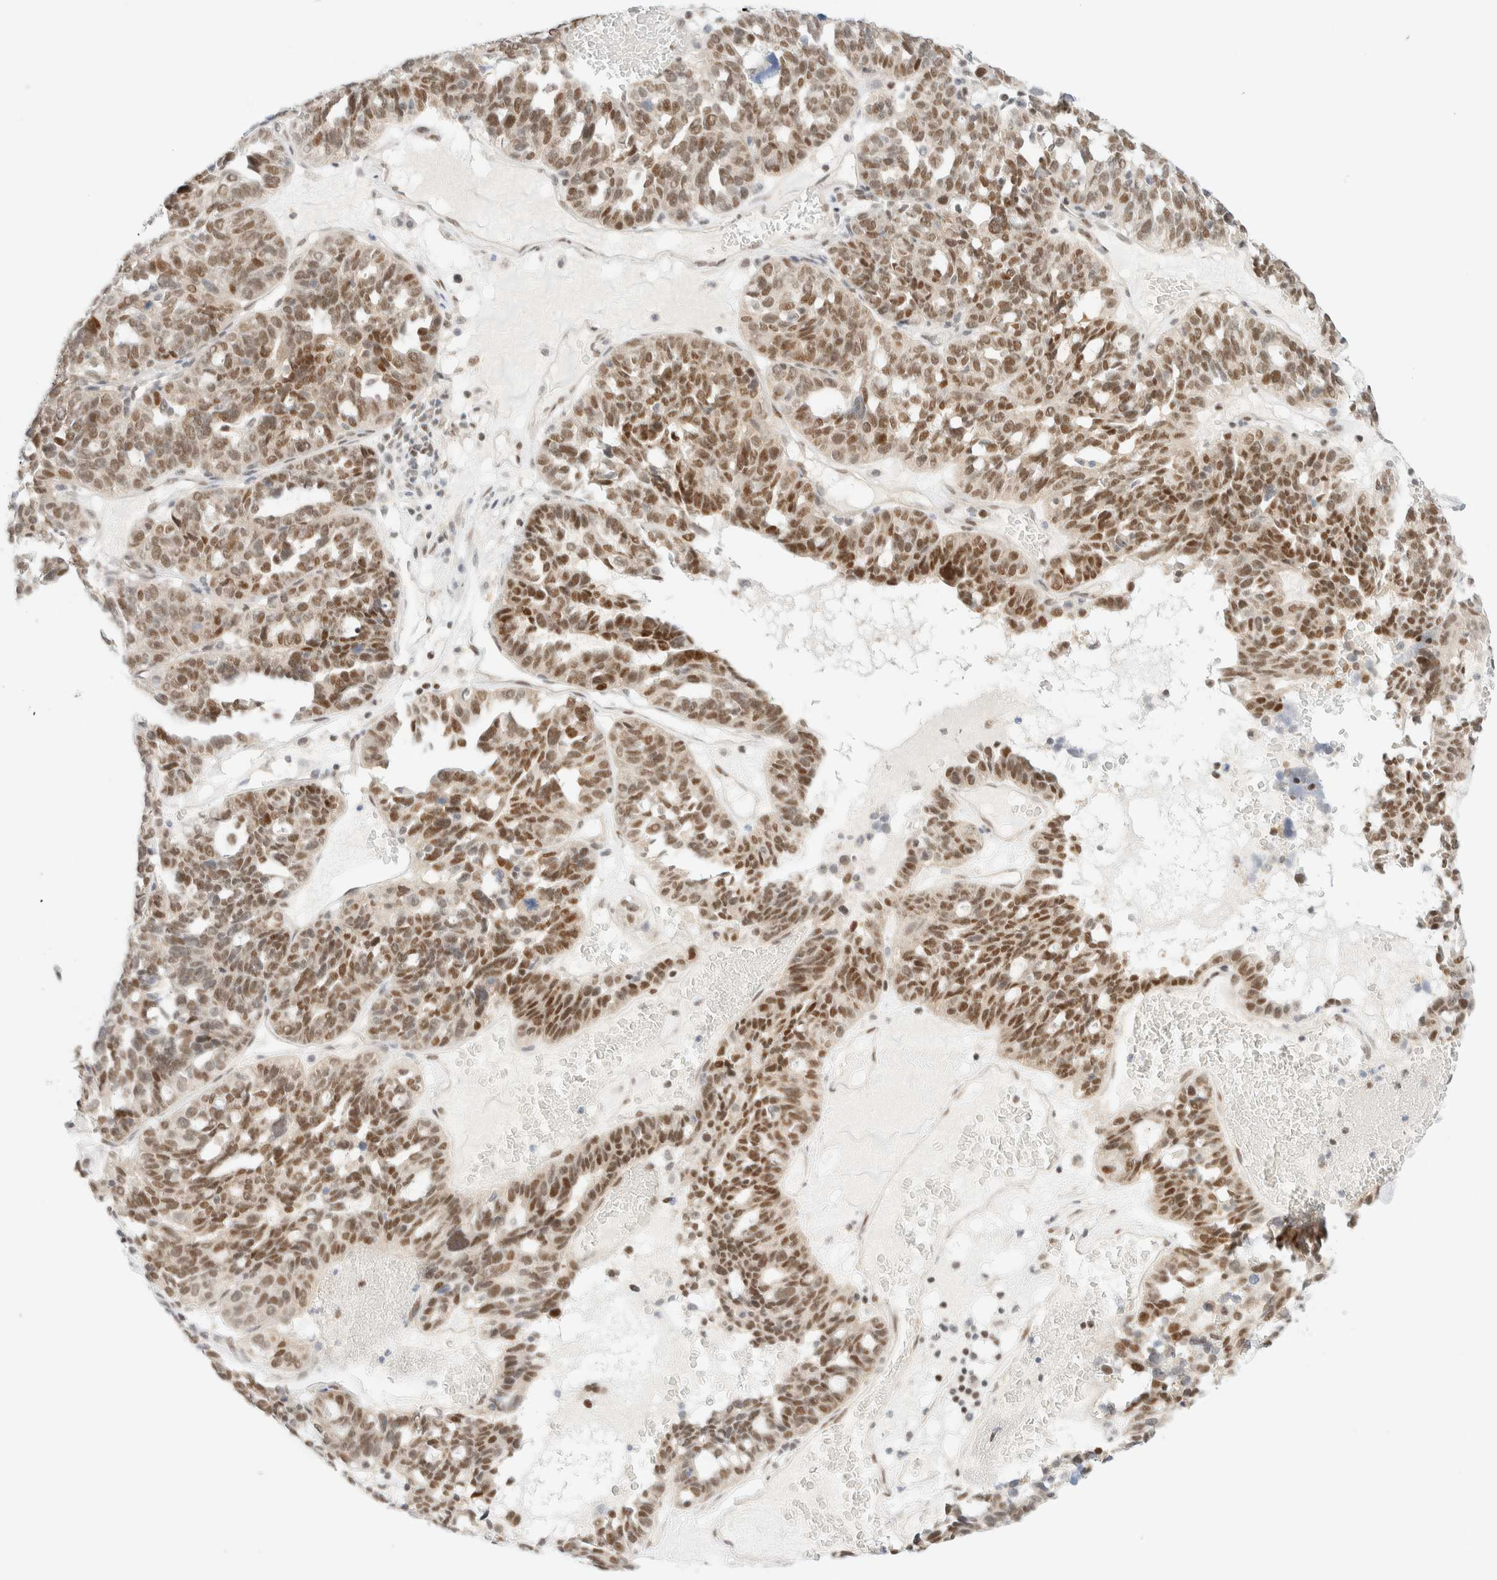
{"staining": {"intensity": "moderate", "quantity": ">75%", "location": "nuclear"}, "tissue": "ovarian cancer", "cell_type": "Tumor cells", "image_type": "cancer", "snomed": [{"axis": "morphology", "description": "Cystadenocarcinoma, serous, NOS"}, {"axis": "topography", "description": "Ovary"}], "caption": "A medium amount of moderate nuclear staining is seen in approximately >75% of tumor cells in ovarian cancer tissue. (brown staining indicates protein expression, while blue staining denotes nuclei).", "gene": "PYGO2", "patient": {"sex": "female", "age": 59}}